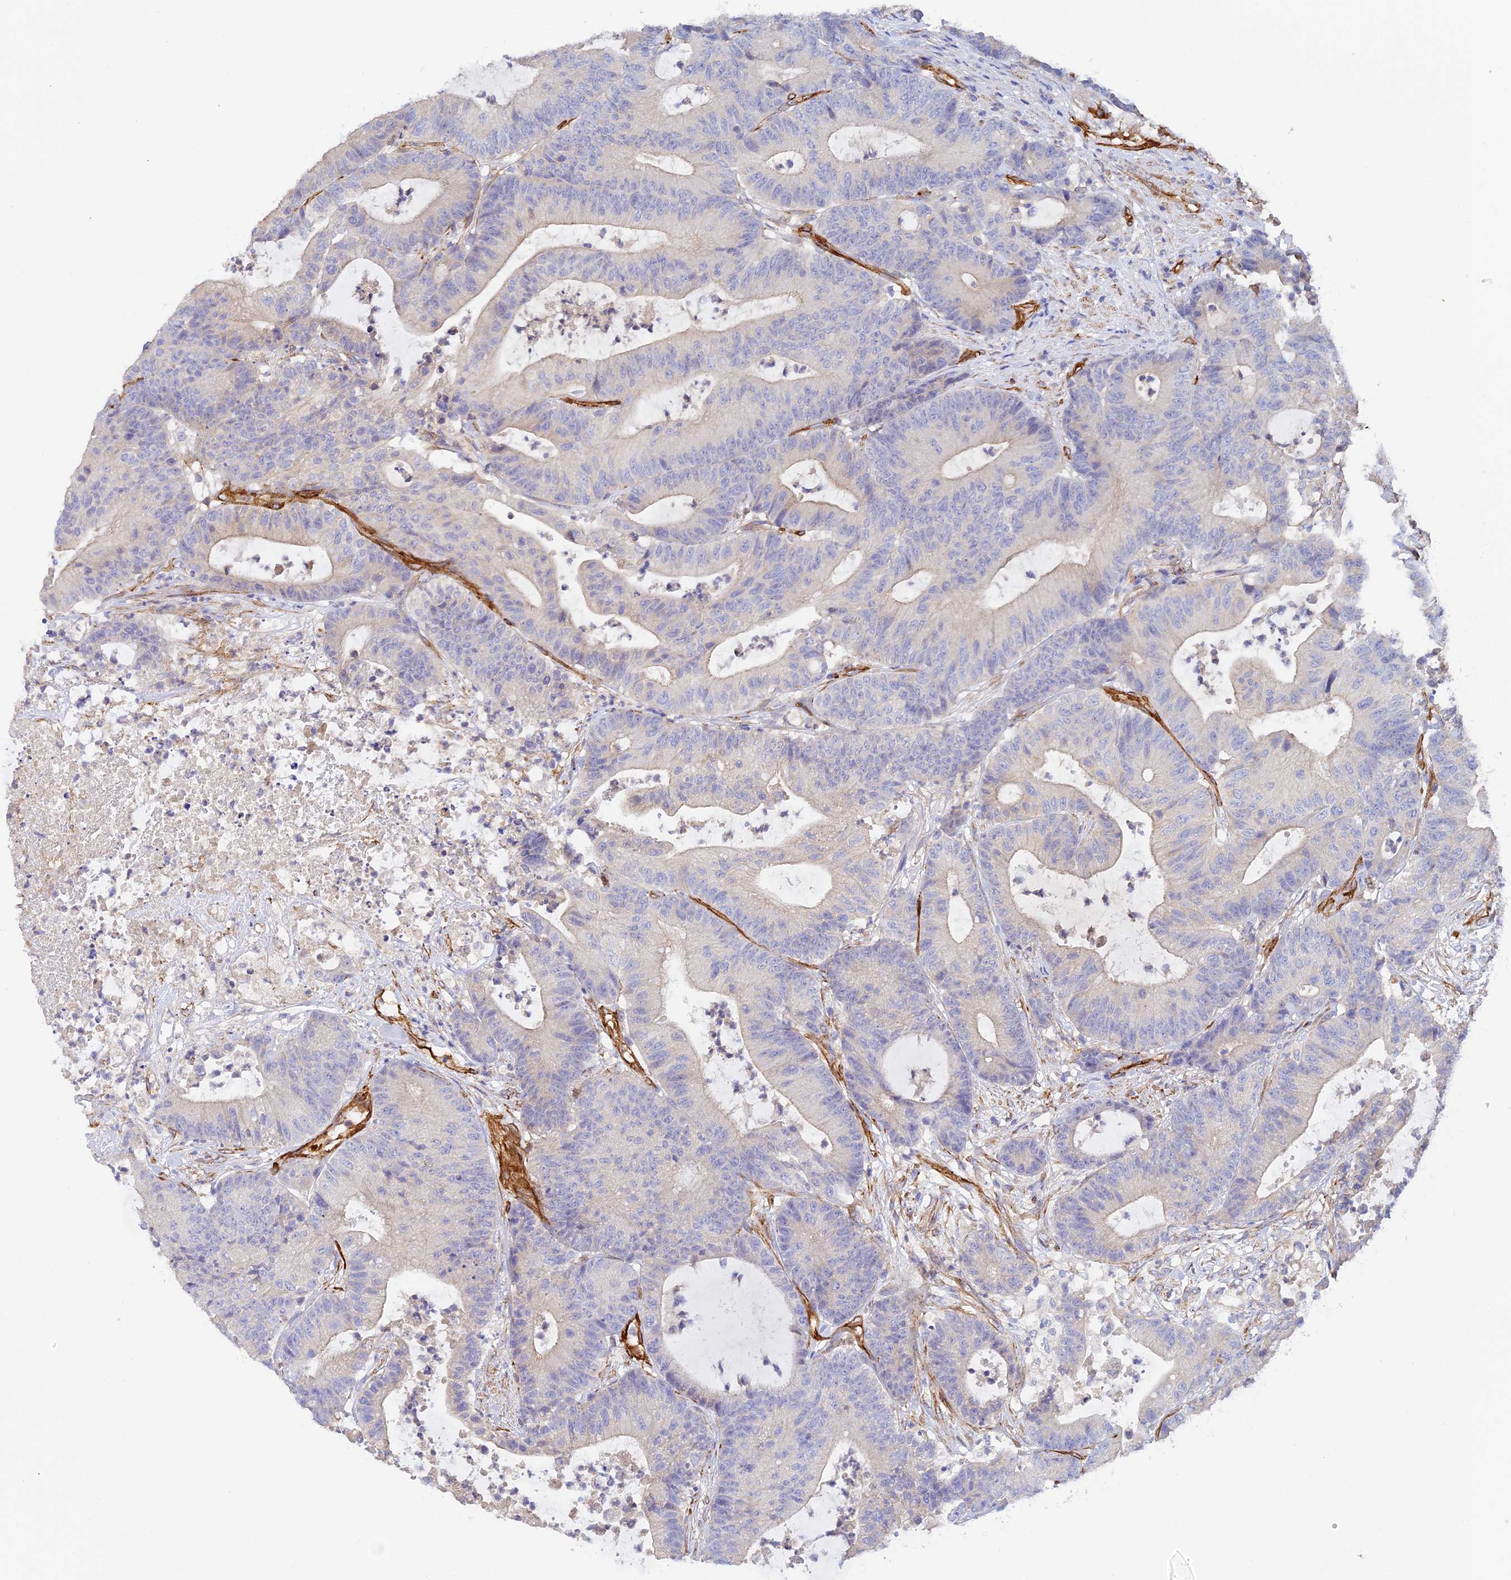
{"staining": {"intensity": "negative", "quantity": "none", "location": "none"}, "tissue": "colorectal cancer", "cell_type": "Tumor cells", "image_type": "cancer", "snomed": [{"axis": "morphology", "description": "Adenocarcinoma, NOS"}, {"axis": "topography", "description": "Colon"}], "caption": "A high-resolution photomicrograph shows immunohistochemistry (IHC) staining of colorectal adenocarcinoma, which displays no significant staining in tumor cells.", "gene": "MYO9A", "patient": {"sex": "female", "age": 84}}